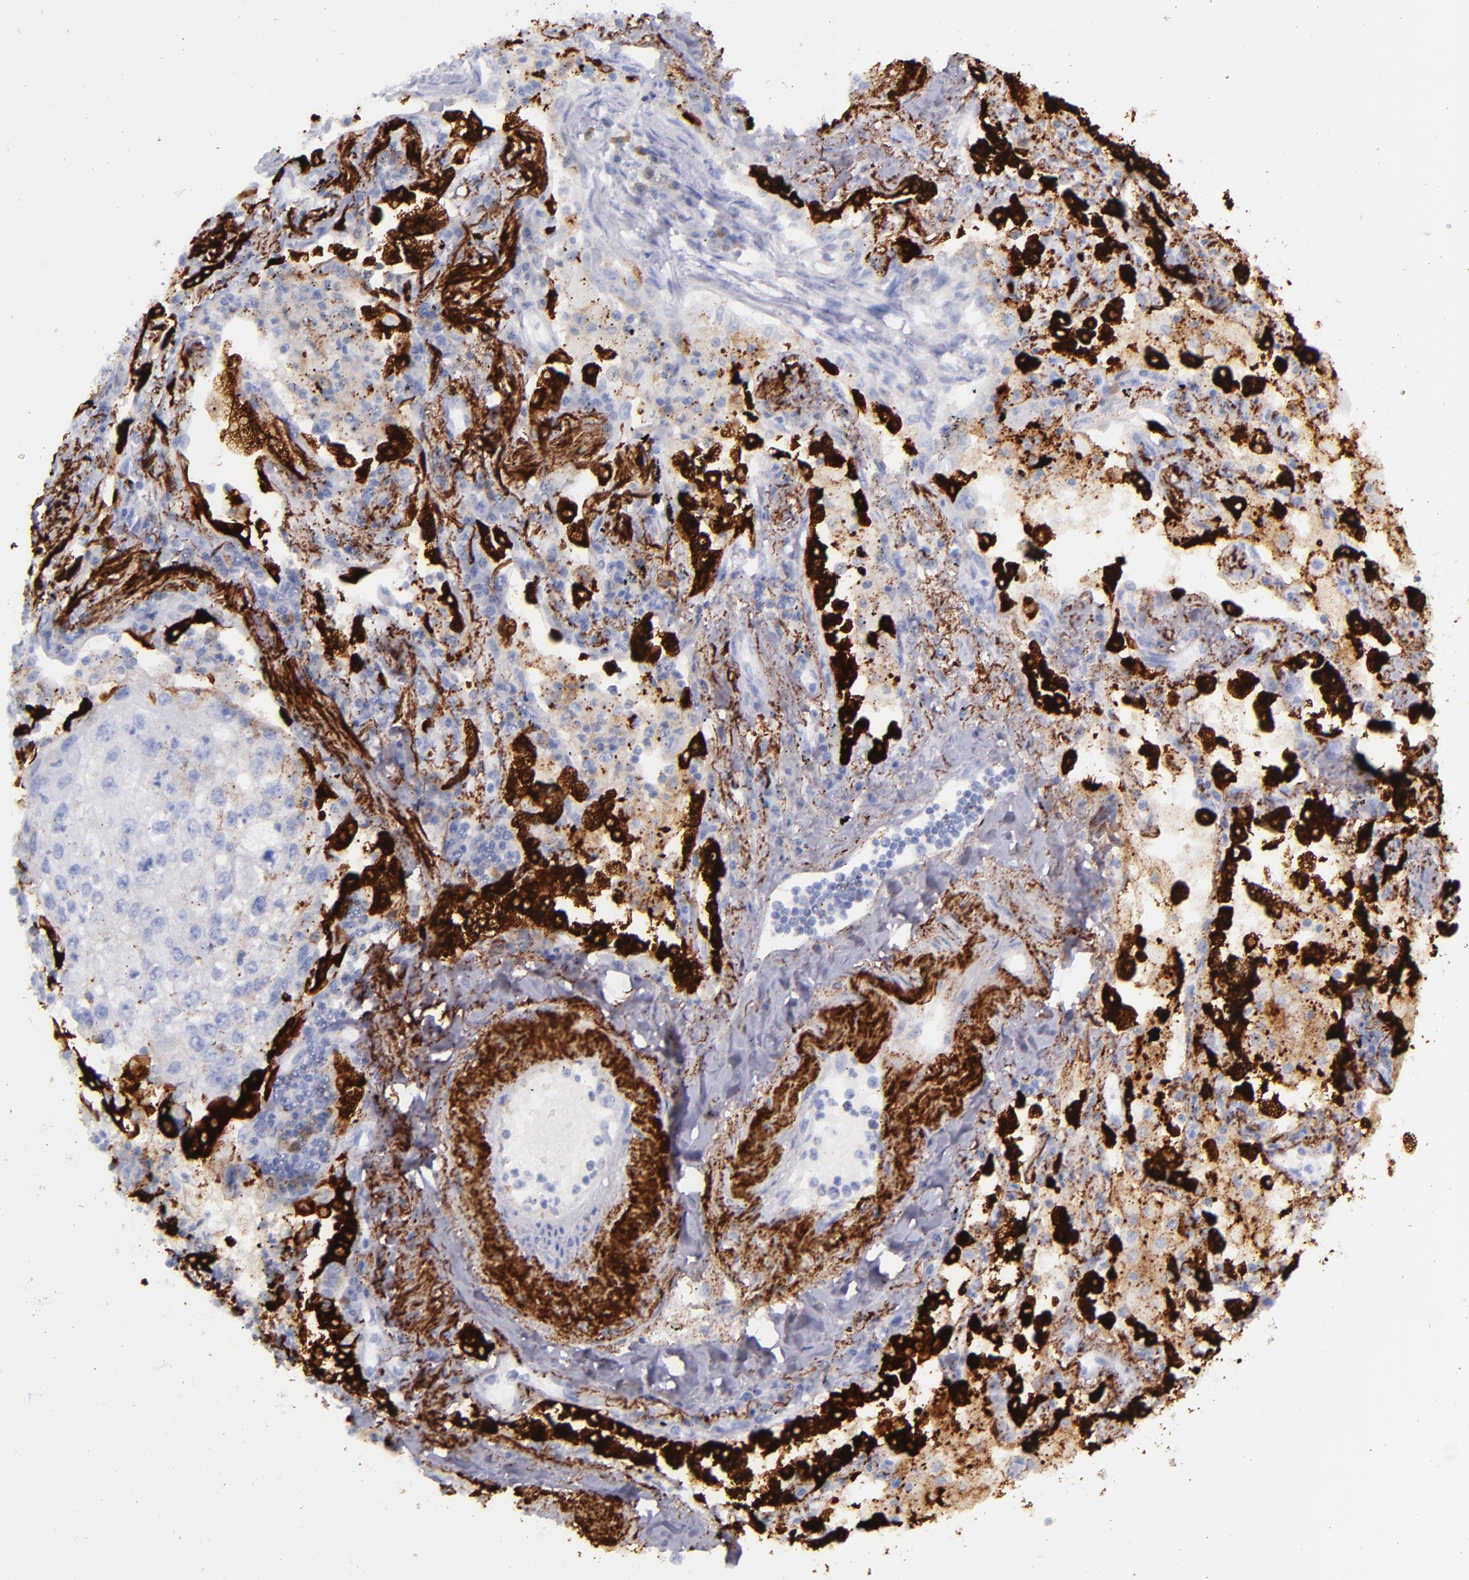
{"staining": {"intensity": "strong", "quantity": ">75%", "location": "cytoplasmic/membranous,nuclear"}, "tissue": "lung cancer", "cell_type": "Tumor cells", "image_type": "cancer", "snomed": [{"axis": "morphology", "description": "Squamous cell carcinoma, NOS"}, {"axis": "topography", "description": "Lung"}], "caption": "Protein expression analysis of human lung cancer reveals strong cytoplasmic/membranous and nuclear staining in about >75% of tumor cells.", "gene": "SFTPA2", "patient": {"sex": "male", "age": 75}}